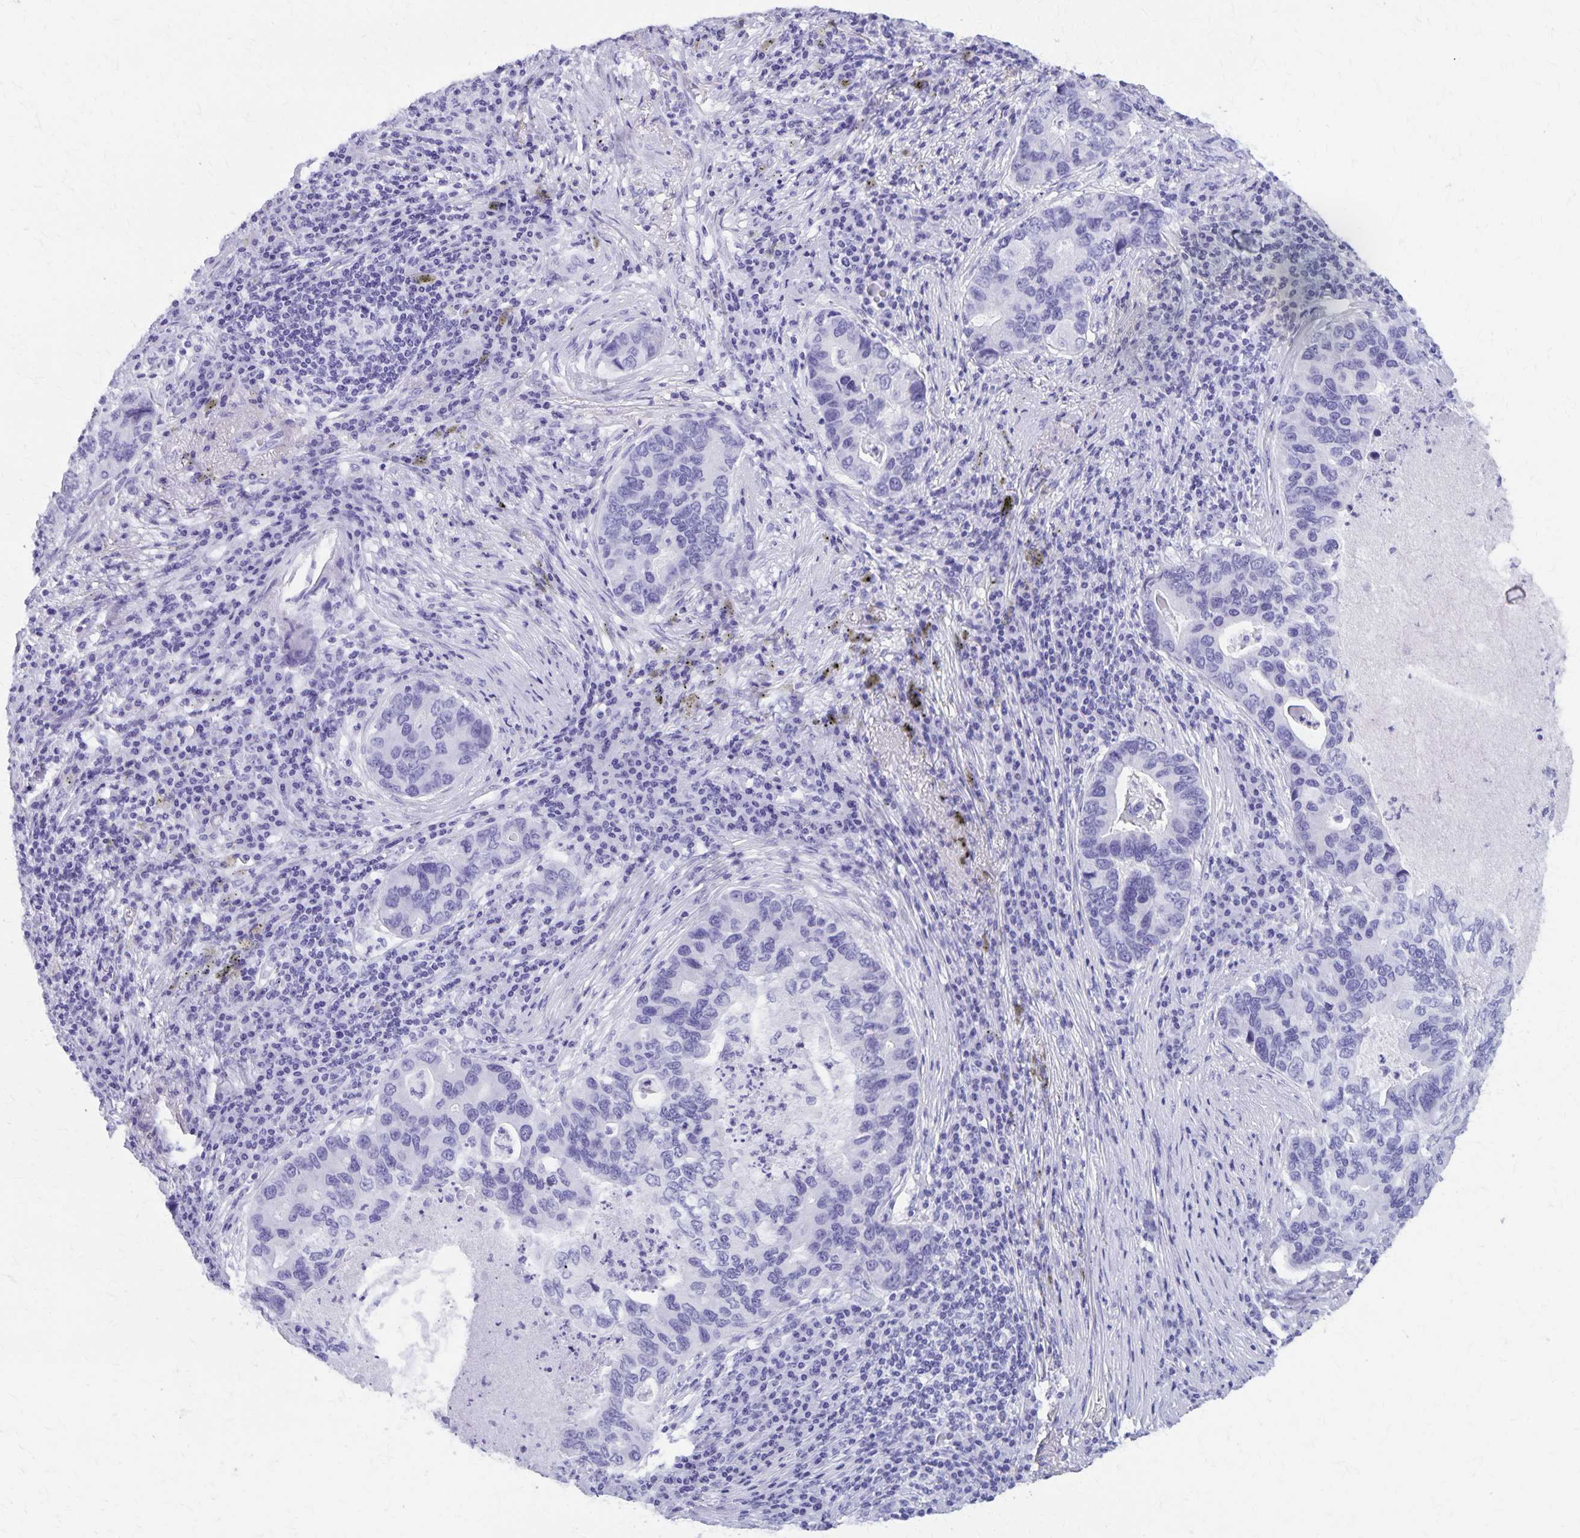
{"staining": {"intensity": "negative", "quantity": "none", "location": "none"}, "tissue": "lung cancer", "cell_type": "Tumor cells", "image_type": "cancer", "snomed": [{"axis": "morphology", "description": "Adenocarcinoma, NOS"}, {"axis": "morphology", "description": "Adenocarcinoma, metastatic, NOS"}, {"axis": "topography", "description": "Lymph node"}, {"axis": "topography", "description": "Lung"}], "caption": "This image is of metastatic adenocarcinoma (lung) stained with IHC to label a protein in brown with the nuclei are counter-stained blue. There is no staining in tumor cells.", "gene": "DEFA5", "patient": {"sex": "female", "age": 54}}